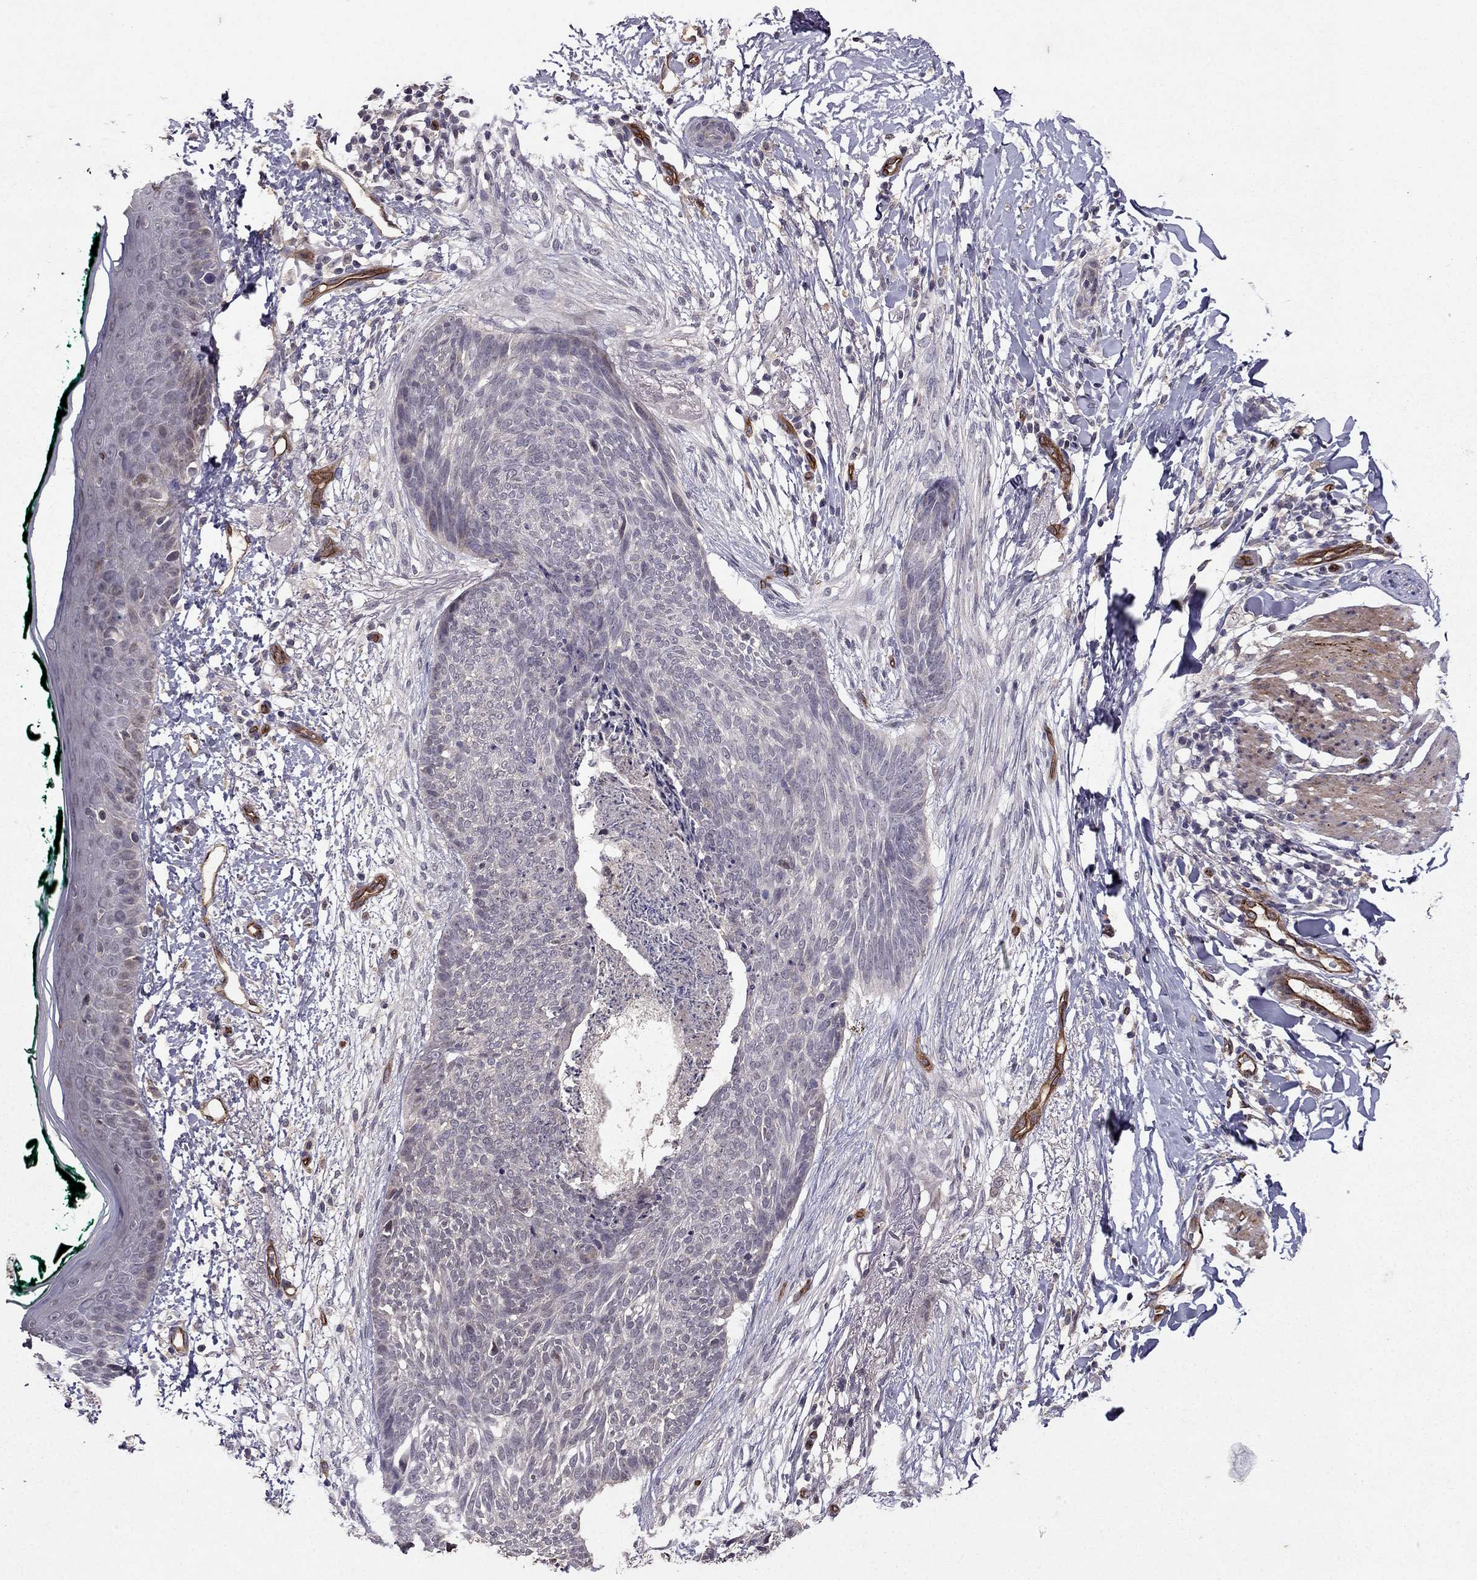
{"staining": {"intensity": "negative", "quantity": "none", "location": "none"}, "tissue": "skin cancer", "cell_type": "Tumor cells", "image_type": "cancer", "snomed": [{"axis": "morphology", "description": "Normal tissue, NOS"}, {"axis": "morphology", "description": "Basal cell carcinoma"}, {"axis": "topography", "description": "Skin"}], "caption": "Image shows no significant protein staining in tumor cells of skin cancer. (DAB immunohistochemistry (IHC), high magnification).", "gene": "RASIP1", "patient": {"sex": "male", "age": 84}}